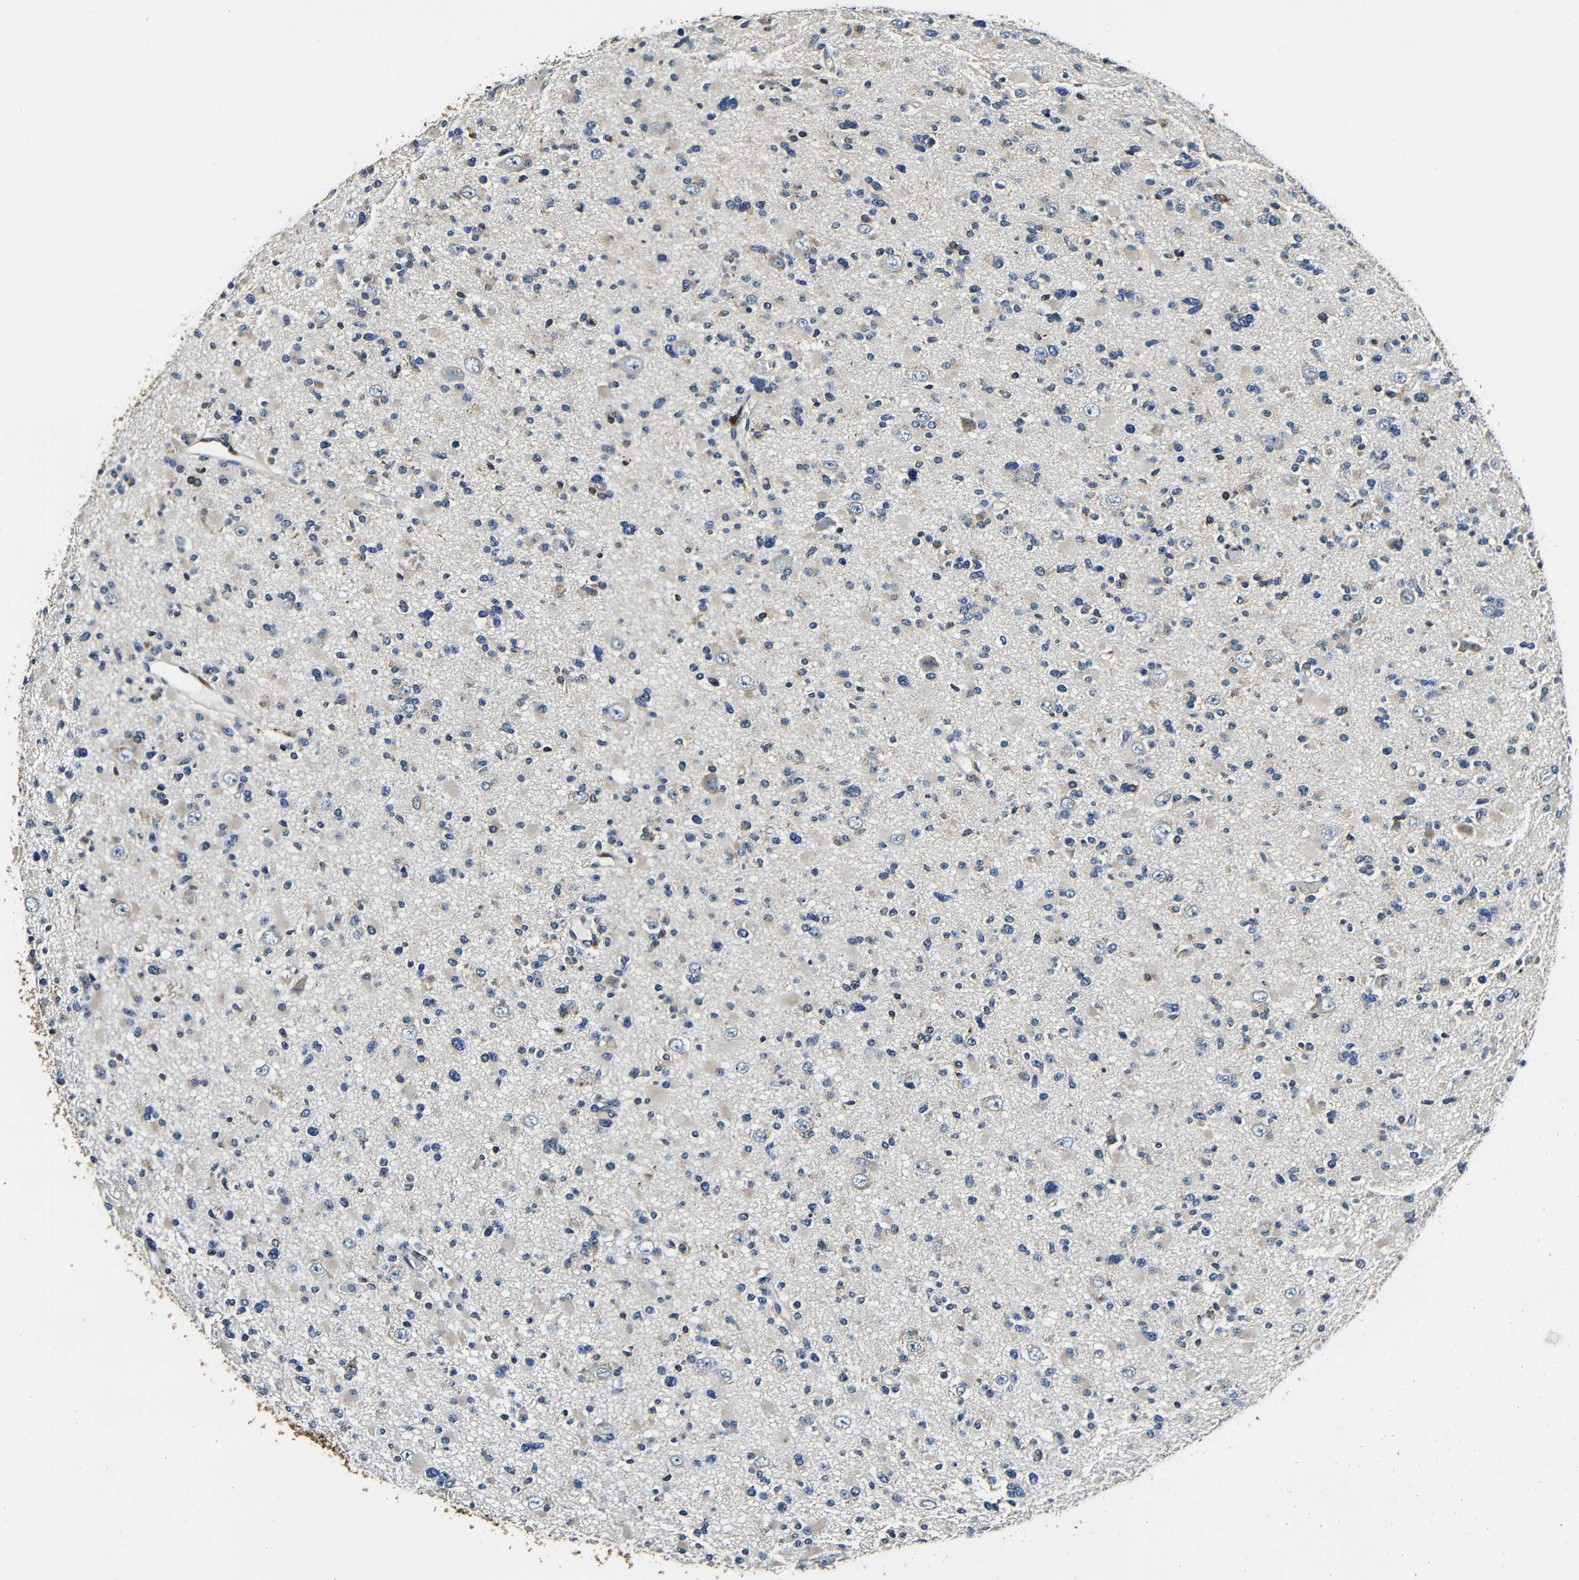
{"staining": {"intensity": "weak", "quantity": "<25%", "location": "cytoplasmic/membranous"}, "tissue": "glioma", "cell_type": "Tumor cells", "image_type": "cancer", "snomed": [{"axis": "morphology", "description": "Glioma, malignant, Low grade"}, {"axis": "topography", "description": "Brain"}], "caption": "High magnification brightfield microscopy of low-grade glioma (malignant) stained with DAB (brown) and counterstained with hematoxylin (blue): tumor cells show no significant positivity. The staining is performed using DAB (3,3'-diaminobenzidine) brown chromogen with nuclei counter-stained in using hematoxylin.", "gene": "RRBP1", "patient": {"sex": "female", "age": 22}}